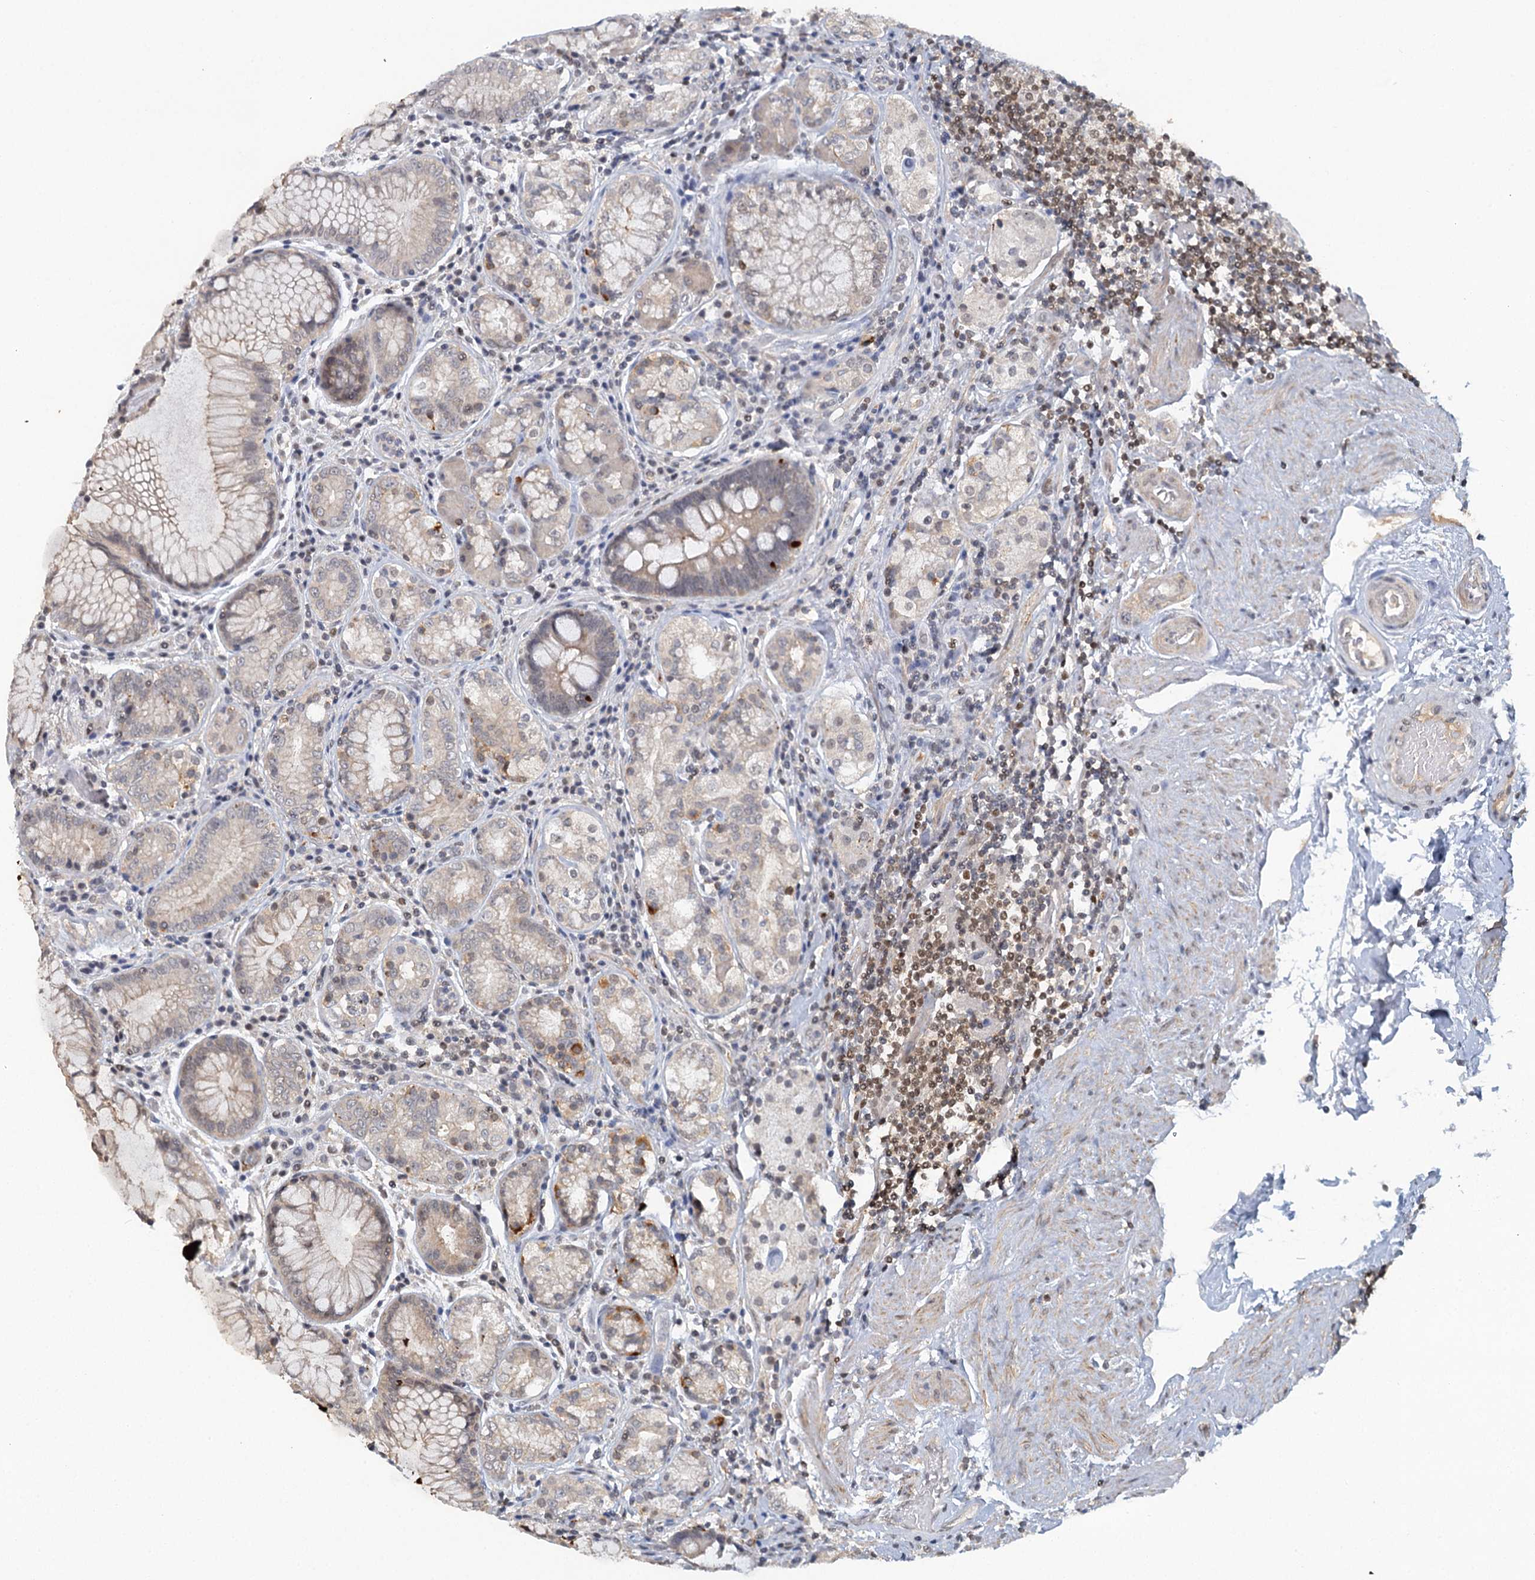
{"staining": {"intensity": "moderate", "quantity": "<25%", "location": "cytoplasmic/membranous"}, "tissue": "stomach", "cell_type": "Glandular cells", "image_type": "normal", "snomed": [{"axis": "morphology", "description": "Normal tissue, NOS"}, {"axis": "topography", "description": "Stomach, upper"}, {"axis": "topography", "description": "Stomach, lower"}], "caption": "IHC micrograph of normal stomach stained for a protein (brown), which reveals low levels of moderate cytoplasmic/membranous staining in about <25% of glandular cells.", "gene": "GPATCH11", "patient": {"sex": "female", "age": 76}}